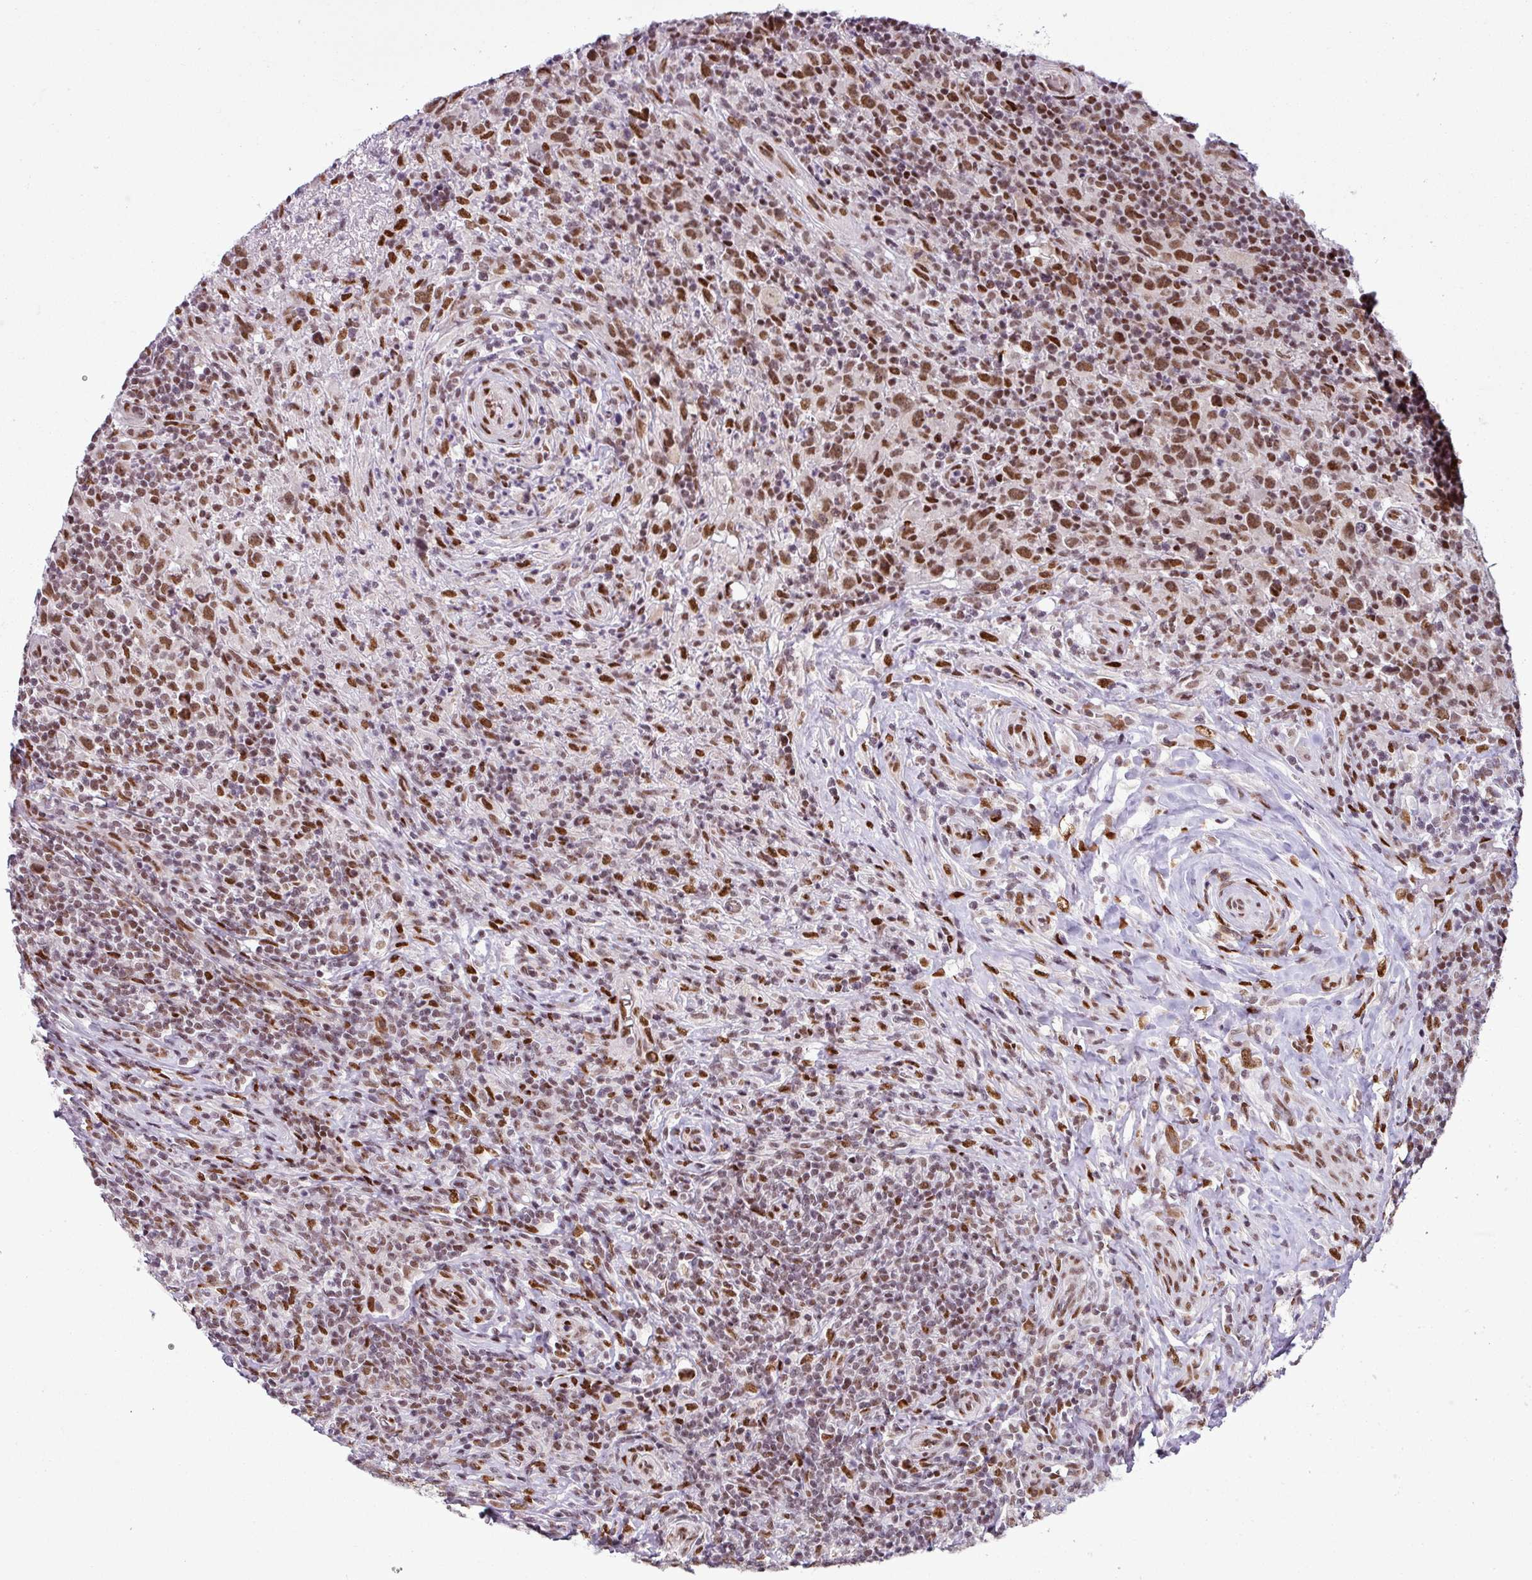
{"staining": {"intensity": "moderate", "quantity": ">75%", "location": "nuclear"}, "tissue": "lymphoma", "cell_type": "Tumor cells", "image_type": "cancer", "snomed": [{"axis": "morphology", "description": "Hodgkin's disease, NOS"}, {"axis": "topography", "description": "Lymph node"}], "caption": "Hodgkin's disease stained with a protein marker shows moderate staining in tumor cells.", "gene": "PRDM5", "patient": {"sex": "female", "age": 18}}